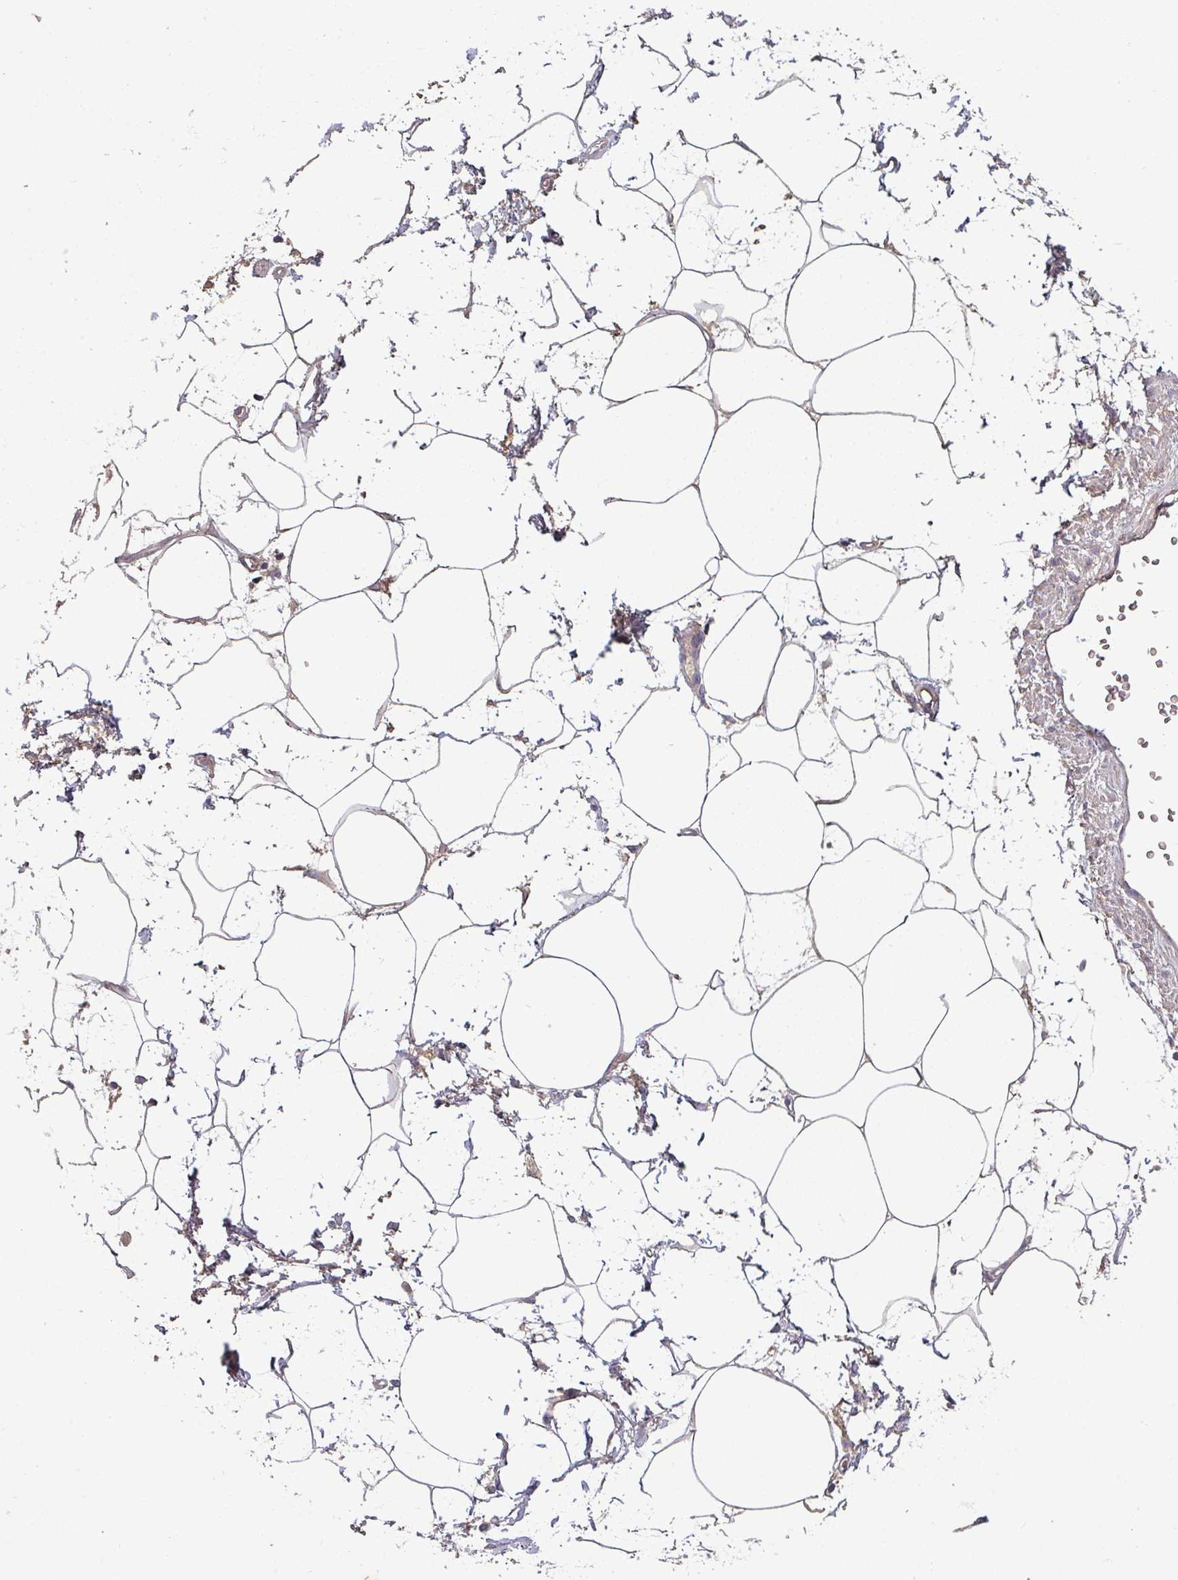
{"staining": {"intensity": "weak", "quantity": ">75%", "location": "cytoplasmic/membranous"}, "tissue": "adipose tissue", "cell_type": "Adipocytes", "image_type": "normal", "snomed": [{"axis": "morphology", "description": "Normal tissue, NOS"}, {"axis": "topography", "description": "Prostate"}, {"axis": "topography", "description": "Peripheral nerve tissue"}], "caption": "Immunohistochemistry micrograph of normal adipose tissue stained for a protein (brown), which exhibits low levels of weak cytoplasmic/membranous expression in approximately >75% of adipocytes.", "gene": "ISLR", "patient": {"sex": "male", "age": 55}}